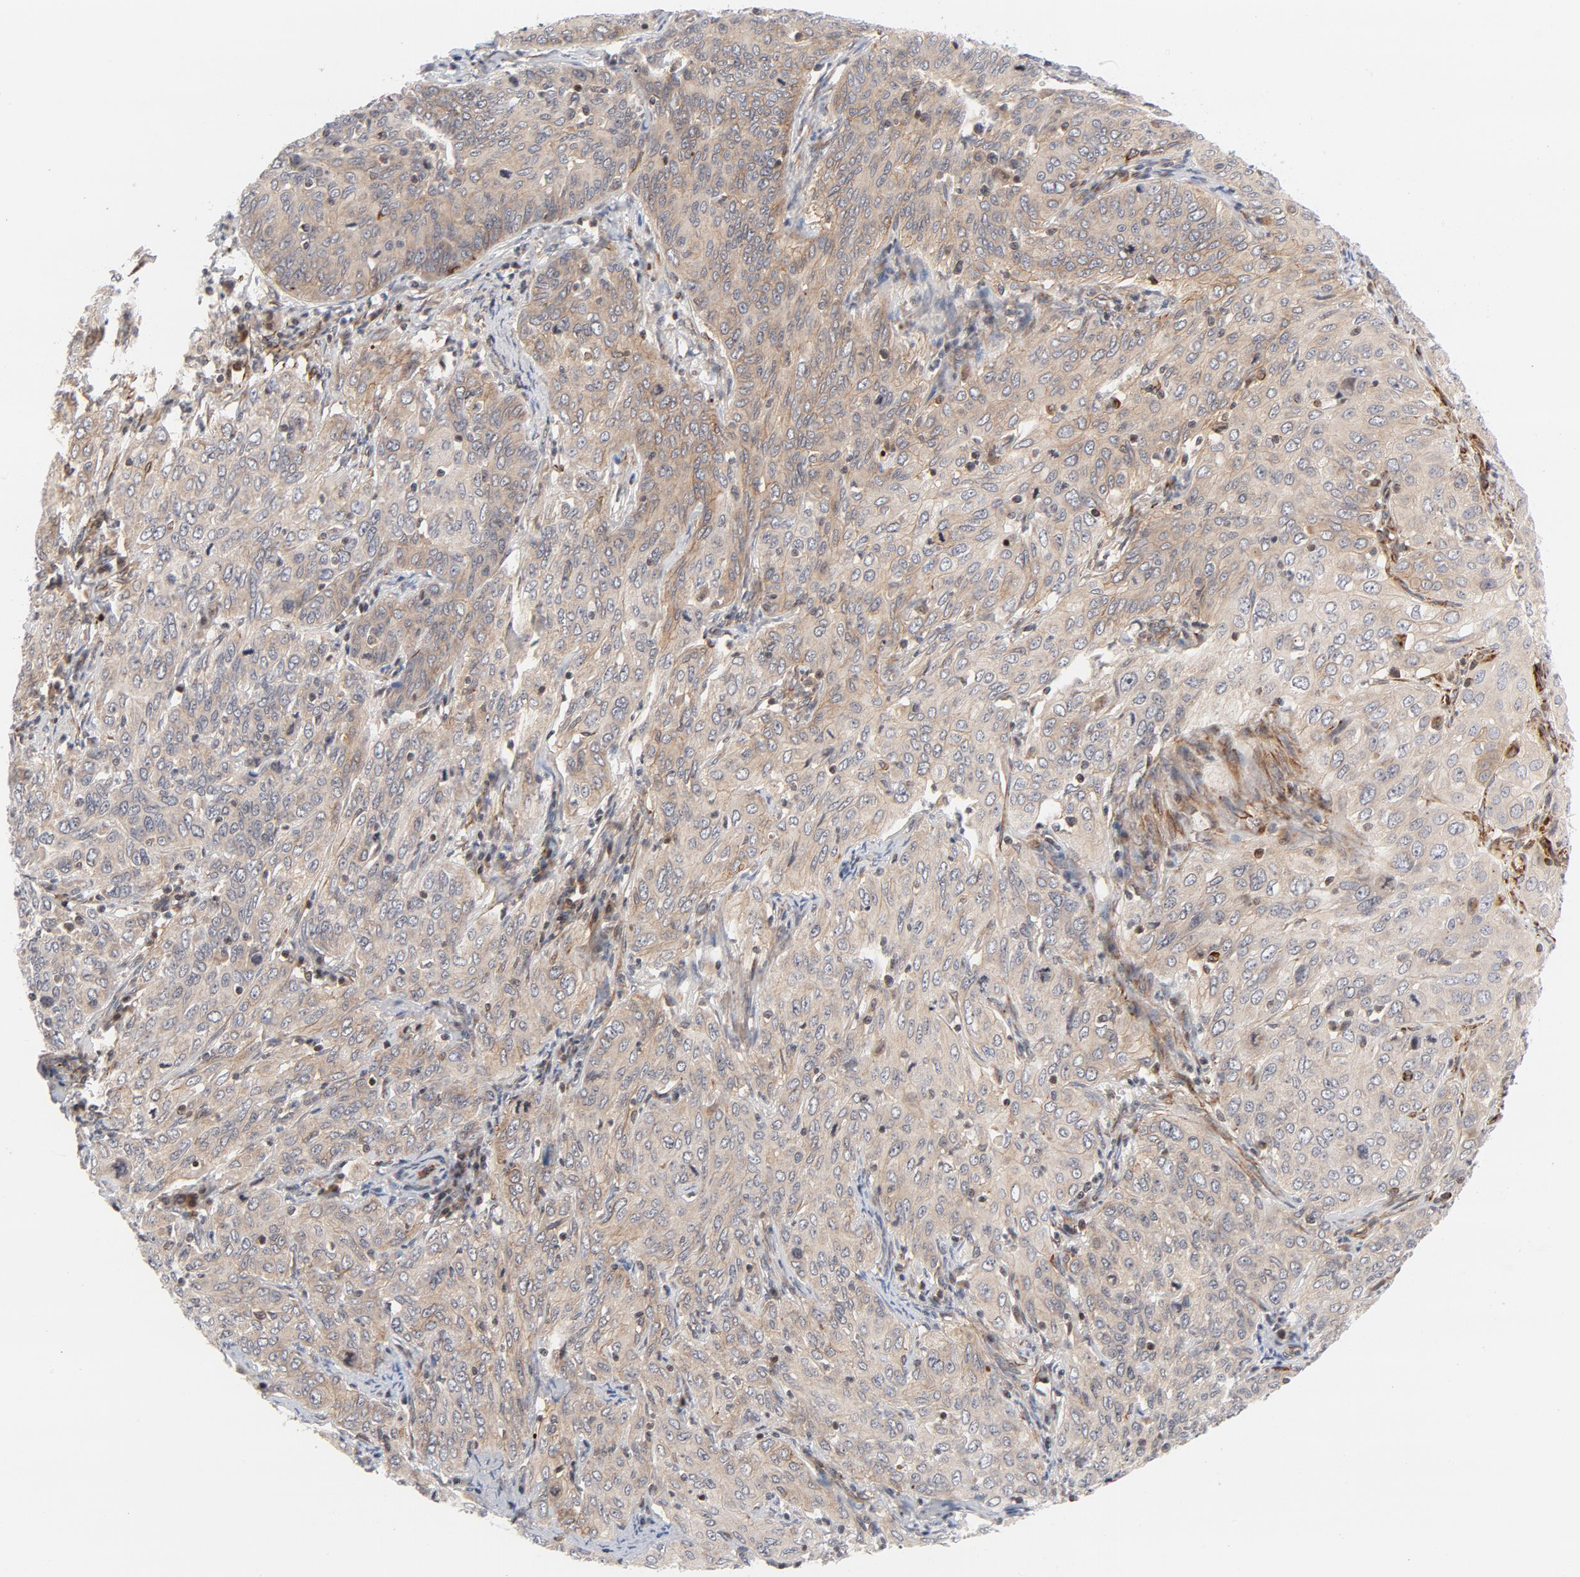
{"staining": {"intensity": "weak", "quantity": ">75%", "location": "cytoplasmic/membranous"}, "tissue": "cervical cancer", "cell_type": "Tumor cells", "image_type": "cancer", "snomed": [{"axis": "morphology", "description": "Squamous cell carcinoma, NOS"}, {"axis": "topography", "description": "Cervix"}], "caption": "The immunohistochemical stain shows weak cytoplasmic/membranous staining in tumor cells of squamous cell carcinoma (cervical) tissue. (DAB (3,3'-diaminobenzidine) = brown stain, brightfield microscopy at high magnification).", "gene": "DNAAF2", "patient": {"sex": "female", "age": 38}}